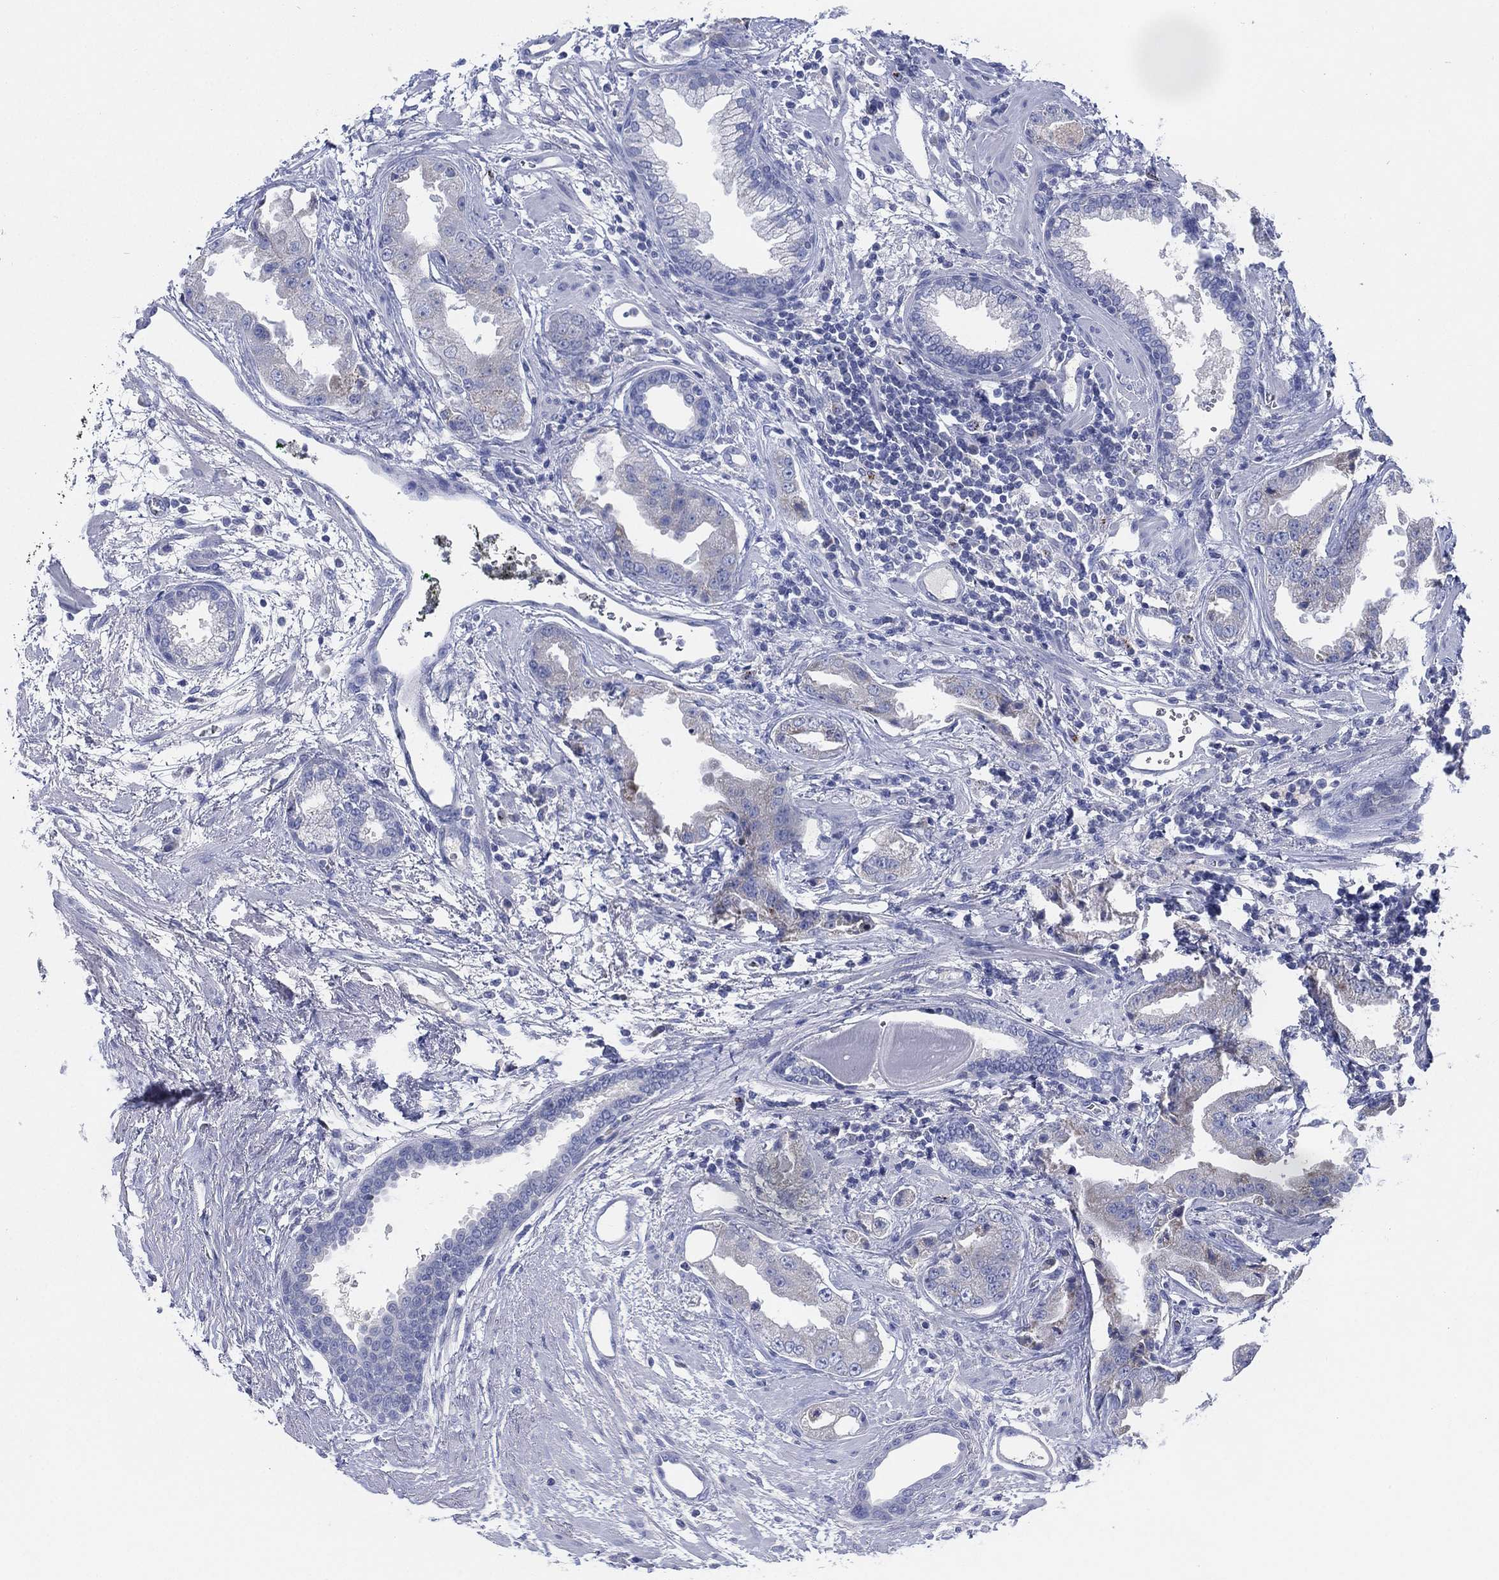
{"staining": {"intensity": "negative", "quantity": "none", "location": "none"}, "tissue": "prostate cancer", "cell_type": "Tumor cells", "image_type": "cancer", "snomed": [{"axis": "morphology", "description": "Adenocarcinoma, Low grade"}, {"axis": "topography", "description": "Prostate"}], "caption": "Human adenocarcinoma (low-grade) (prostate) stained for a protein using immunohistochemistry exhibits no positivity in tumor cells.", "gene": "ADAD2", "patient": {"sex": "male", "age": 62}}